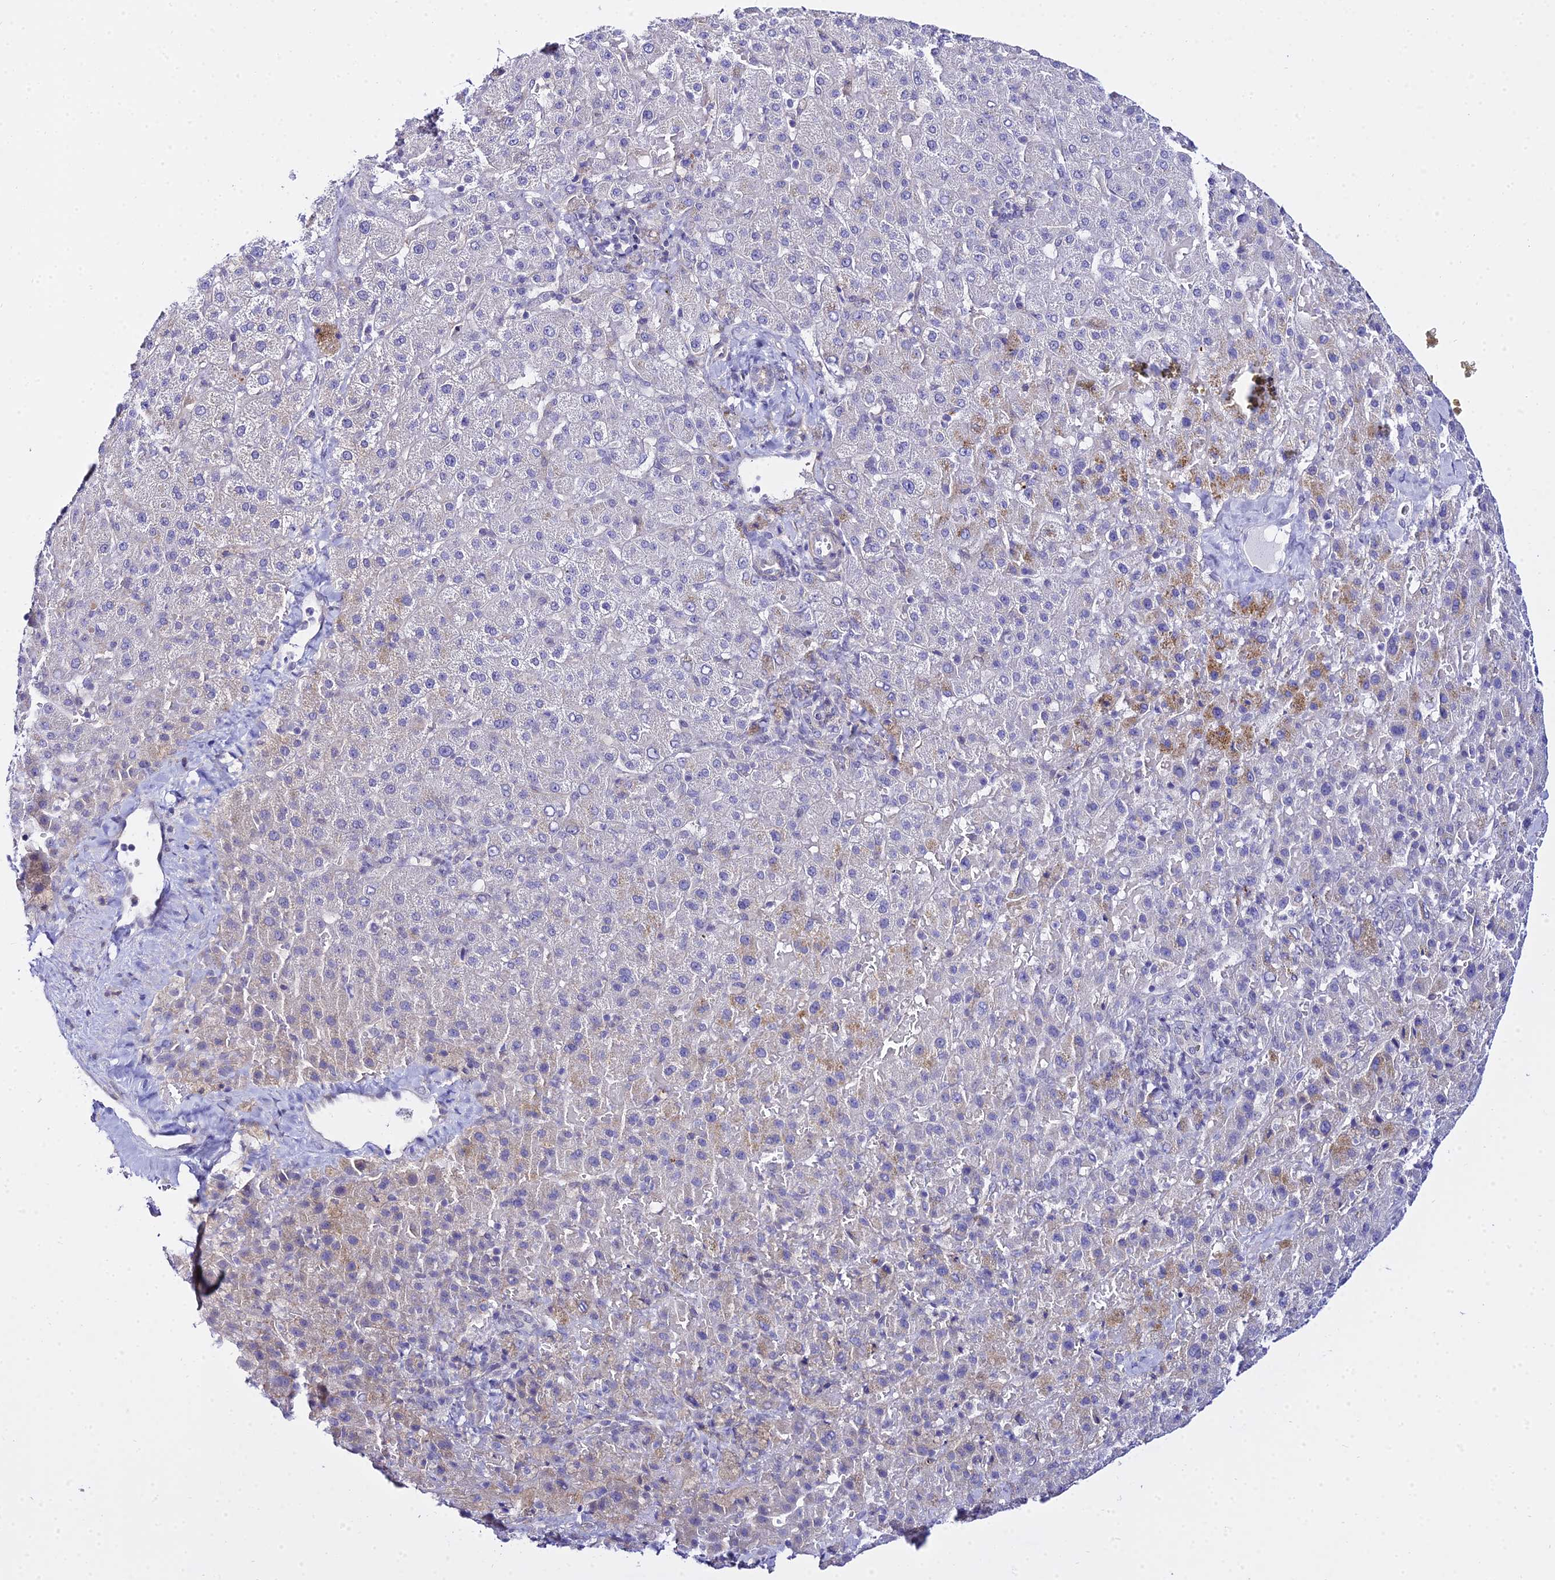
{"staining": {"intensity": "negative", "quantity": "none", "location": "none"}, "tissue": "liver cancer", "cell_type": "Tumor cells", "image_type": "cancer", "snomed": [{"axis": "morphology", "description": "Carcinoma, Hepatocellular, NOS"}, {"axis": "topography", "description": "Liver"}], "caption": "Tumor cells show no significant protein positivity in hepatocellular carcinoma (liver). (DAB (3,3'-diaminobenzidine) IHC visualized using brightfield microscopy, high magnification).", "gene": "ZNF628", "patient": {"sex": "female", "age": 58}}